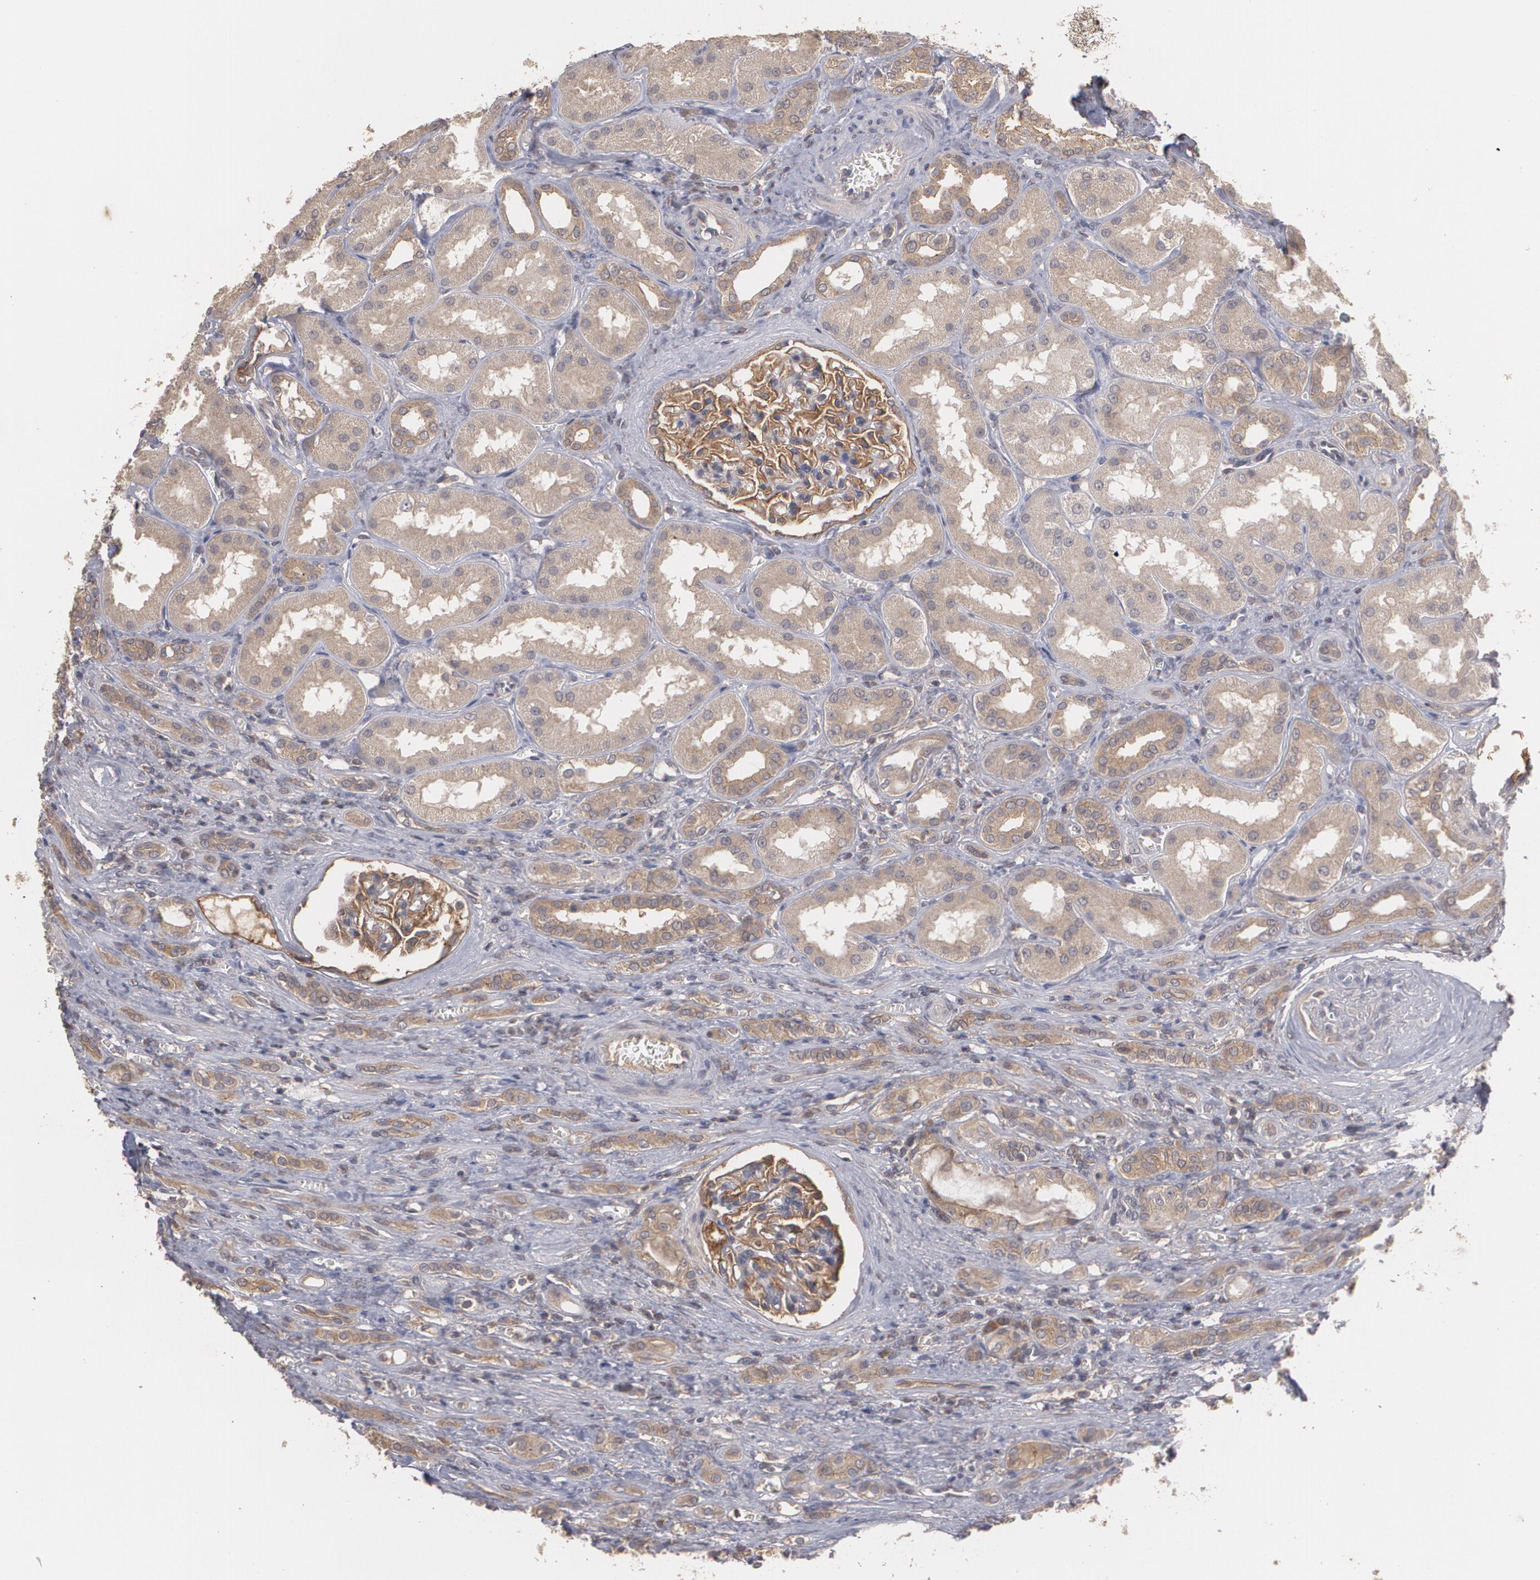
{"staining": {"intensity": "strong", "quantity": ">75%", "location": "cytoplasmic/membranous"}, "tissue": "renal cancer", "cell_type": "Tumor cells", "image_type": "cancer", "snomed": [{"axis": "morphology", "description": "Adenocarcinoma, NOS"}, {"axis": "topography", "description": "Kidney"}], "caption": "Tumor cells reveal strong cytoplasmic/membranous positivity in approximately >75% of cells in adenocarcinoma (renal). The staining was performed using DAB to visualize the protein expression in brown, while the nuclei were stained in blue with hematoxylin (Magnification: 20x).", "gene": "ARF6", "patient": {"sex": "male", "age": 46}}